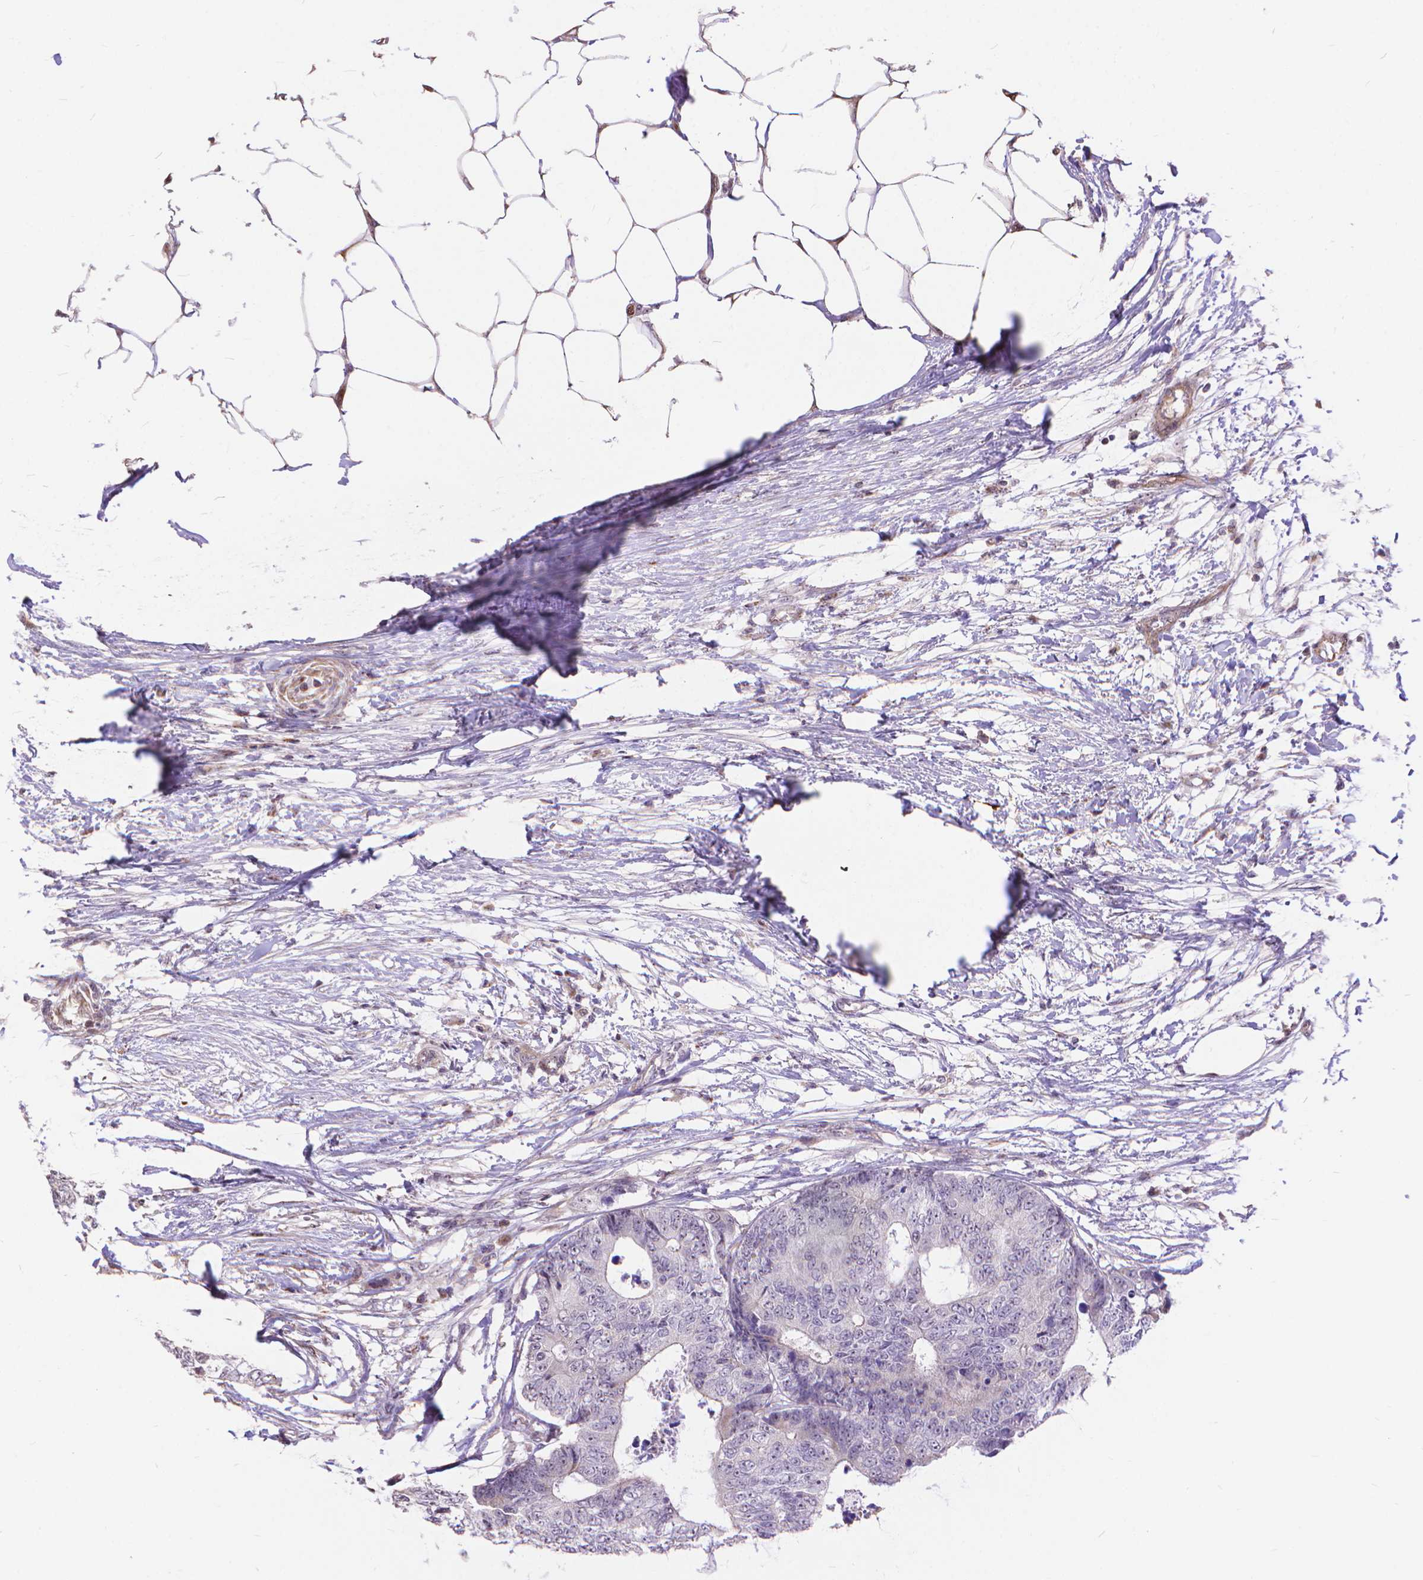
{"staining": {"intensity": "negative", "quantity": "none", "location": "none"}, "tissue": "colorectal cancer", "cell_type": "Tumor cells", "image_type": "cancer", "snomed": [{"axis": "morphology", "description": "Adenocarcinoma, NOS"}, {"axis": "topography", "description": "Colon"}], "caption": "Tumor cells are negative for brown protein staining in colorectal cancer (adenocarcinoma).", "gene": "TMEM135", "patient": {"sex": "female", "age": 48}}